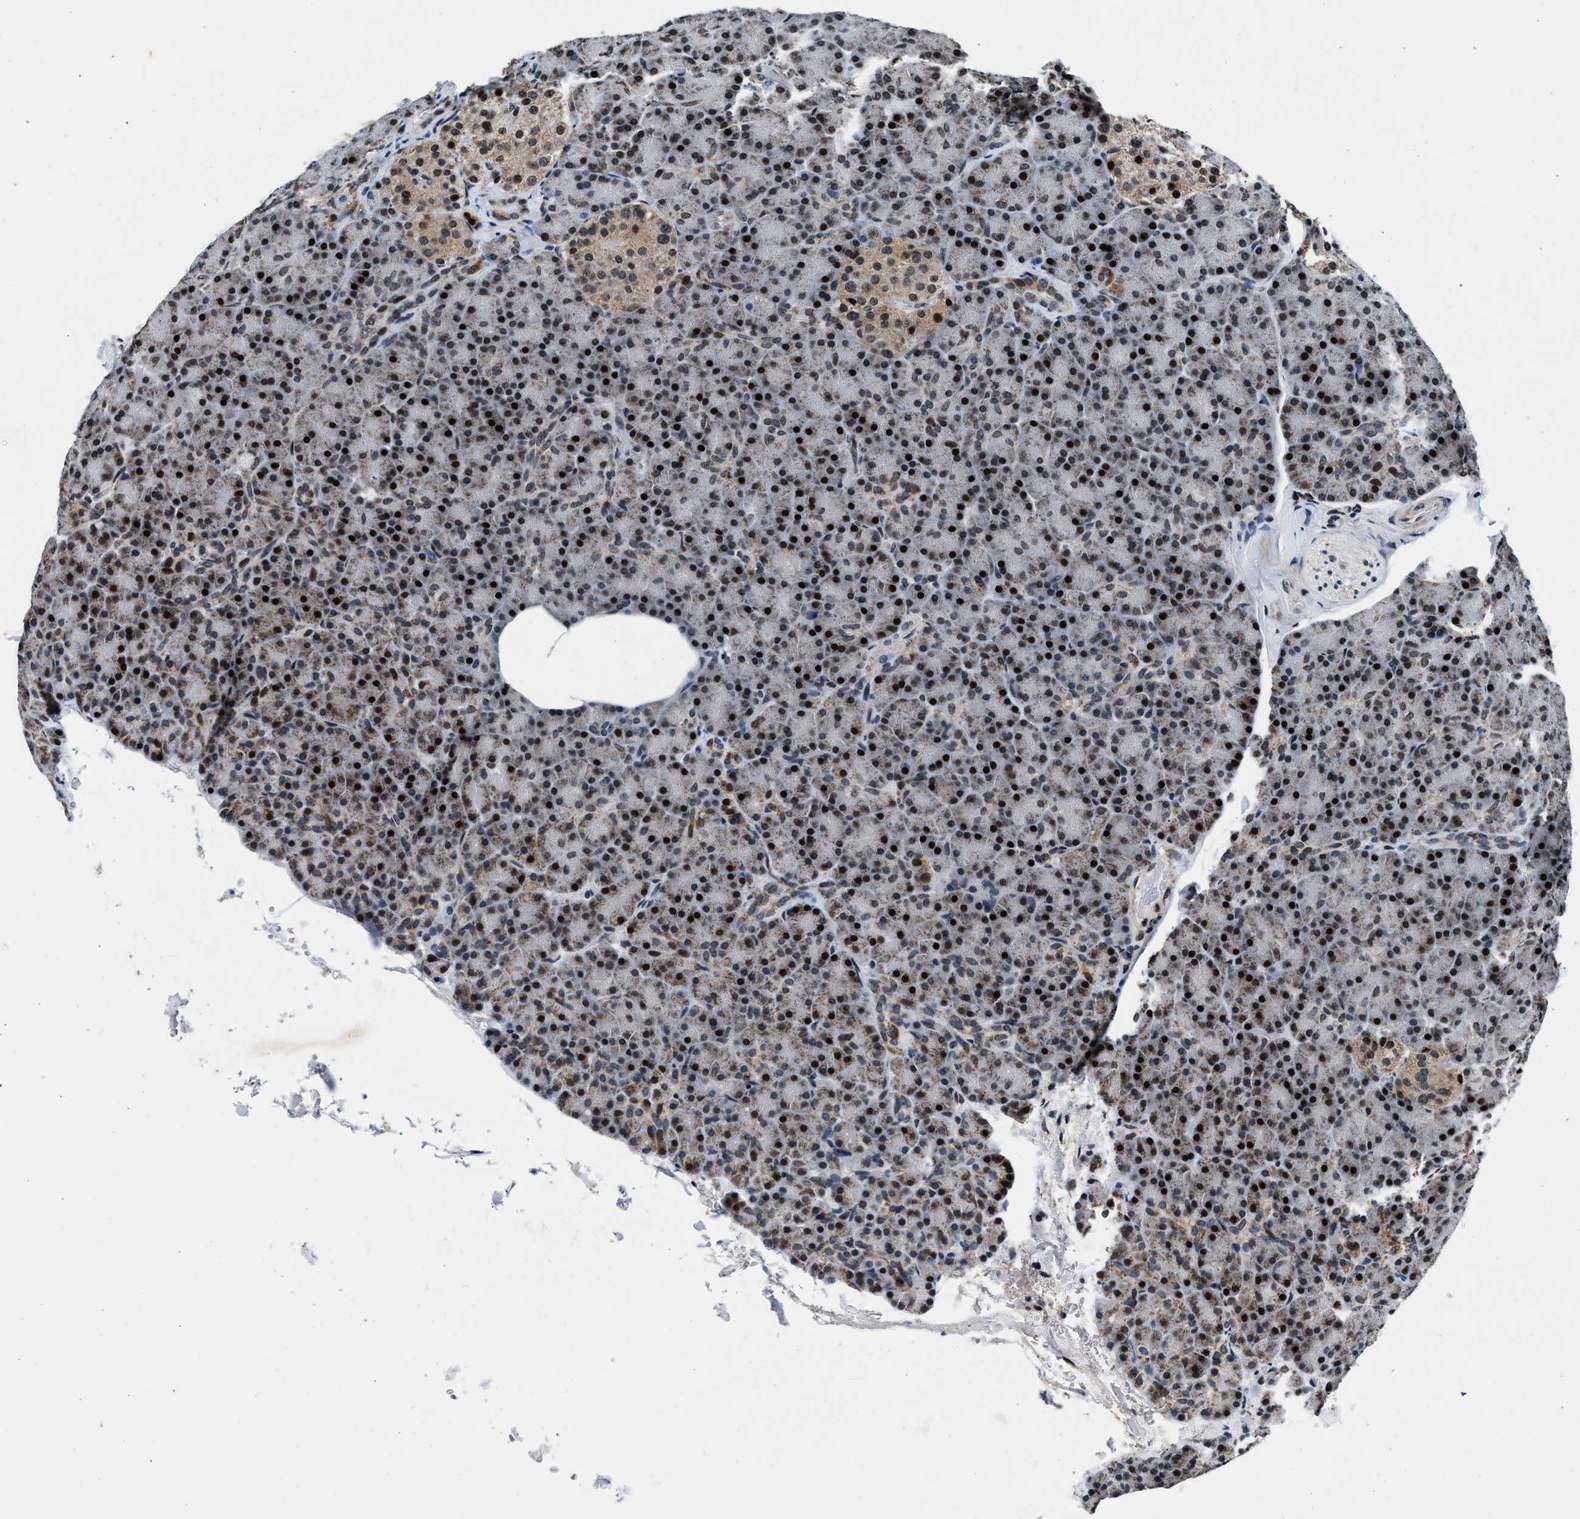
{"staining": {"intensity": "moderate", "quantity": "25%-75%", "location": "nuclear"}, "tissue": "pancreas", "cell_type": "Exocrine glandular cells", "image_type": "normal", "snomed": [{"axis": "morphology", "description": "Normal tissue, NOS"}, {"axis": "topography", "description": "Pancreas"}], "caption": "A medium amount of moderate nuclear expression is identified in approximately 25%-75% of exocrine glandular cells in unremarkable pancreas.", "gene": "PRRC2B", "patient": {"sex": "female", "age": 43}}